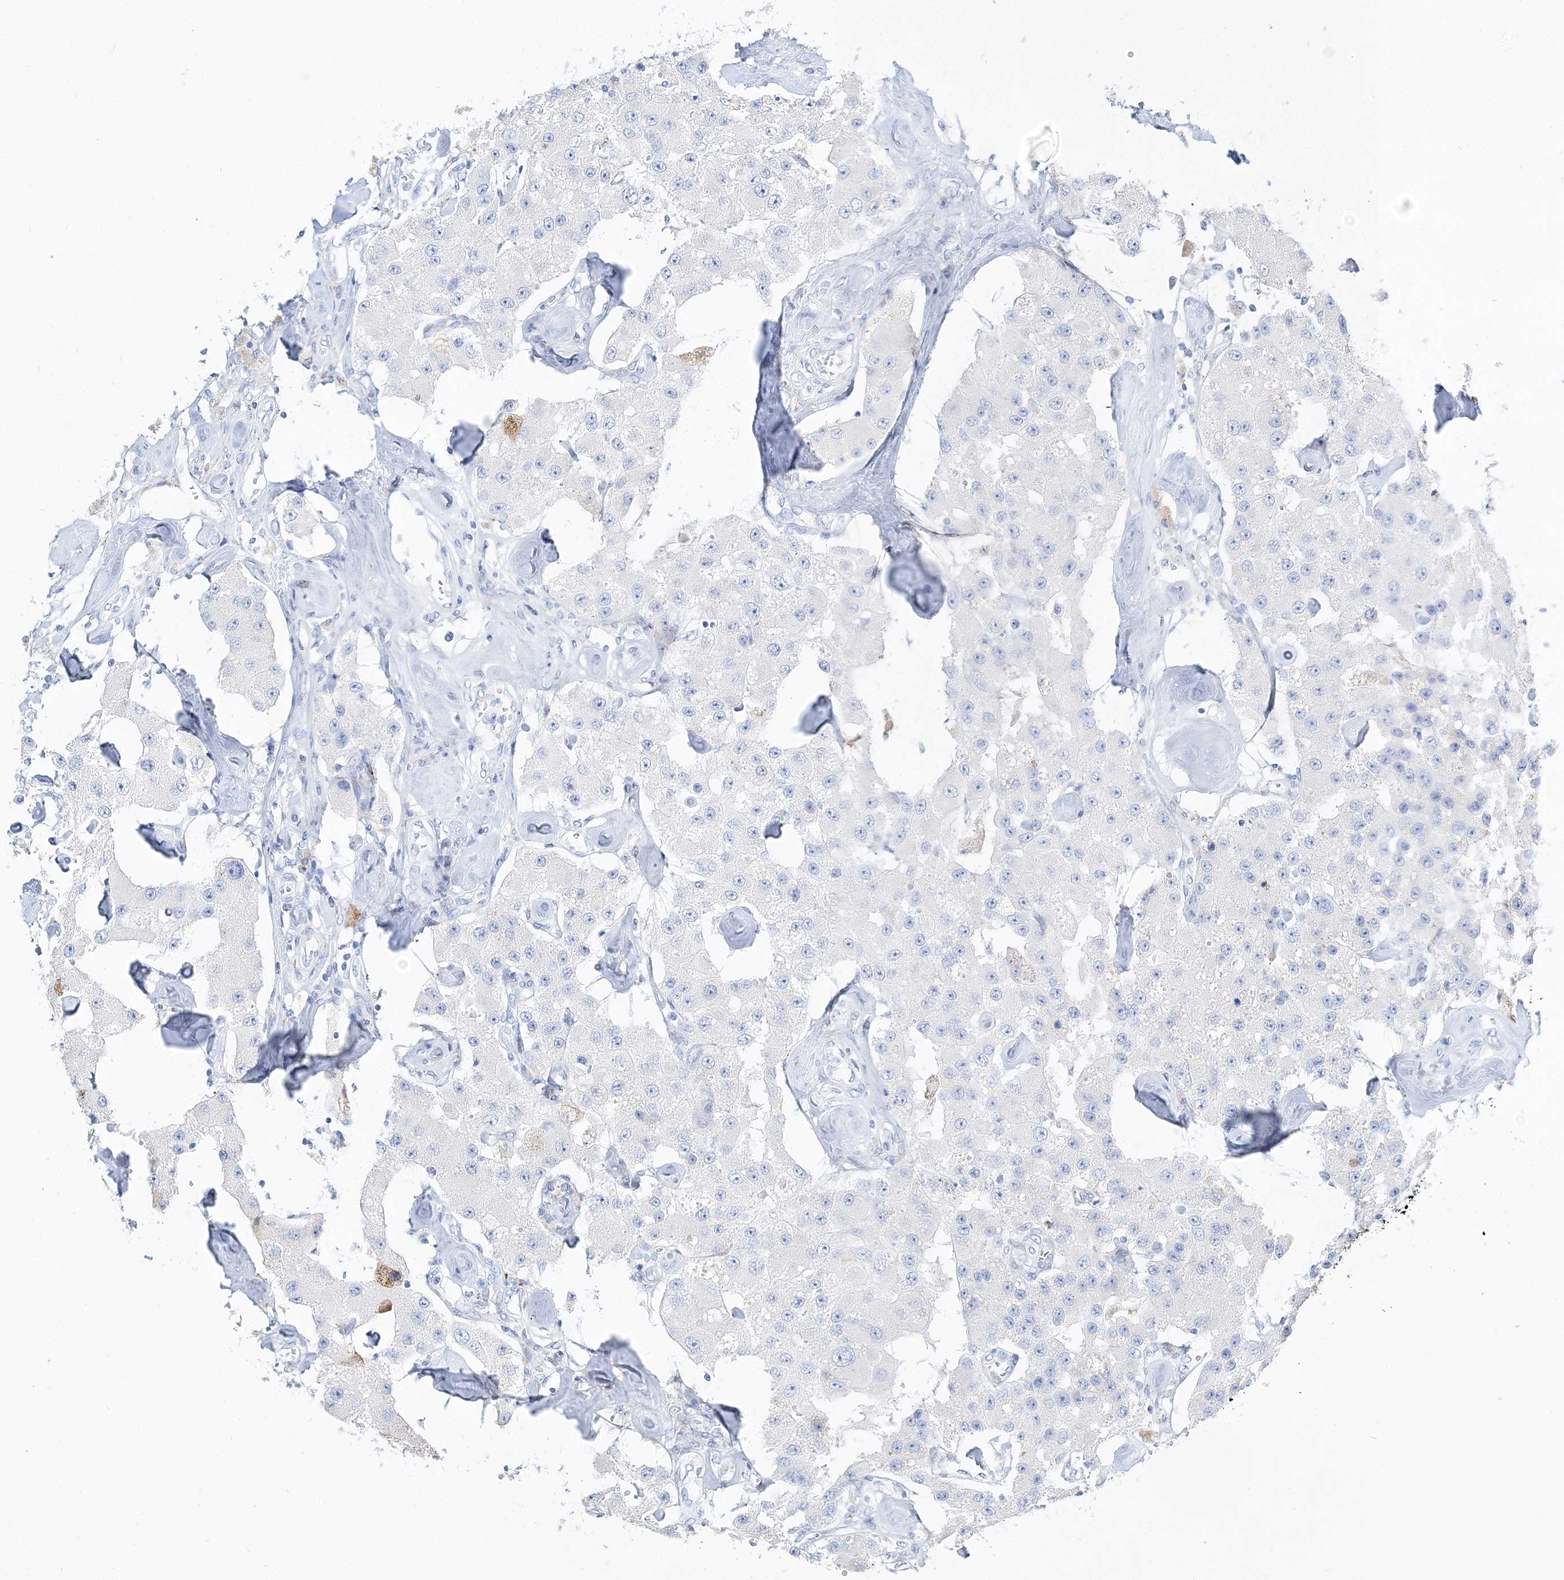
{"staining": {"intensity": "negative", "quantity": "none", "location": "none"}, "tissue": "carcinoid", "cell_type": "Tumor cells", "image_type": "cancer", "snomed": [{"axis": "morphology", "description": "Carcinoid, malignant, NOS"}, {"axis": "topography", "description": "Pancreas"}], "caption": "Immunohistochemistry (IHC) histopathology image of human malignant carcinoid stained for a protein (brown), which demonstrates no expression in tumor cells.", "gene": "TSPYL6", "patient": {"sex": "male", "age": 41}}